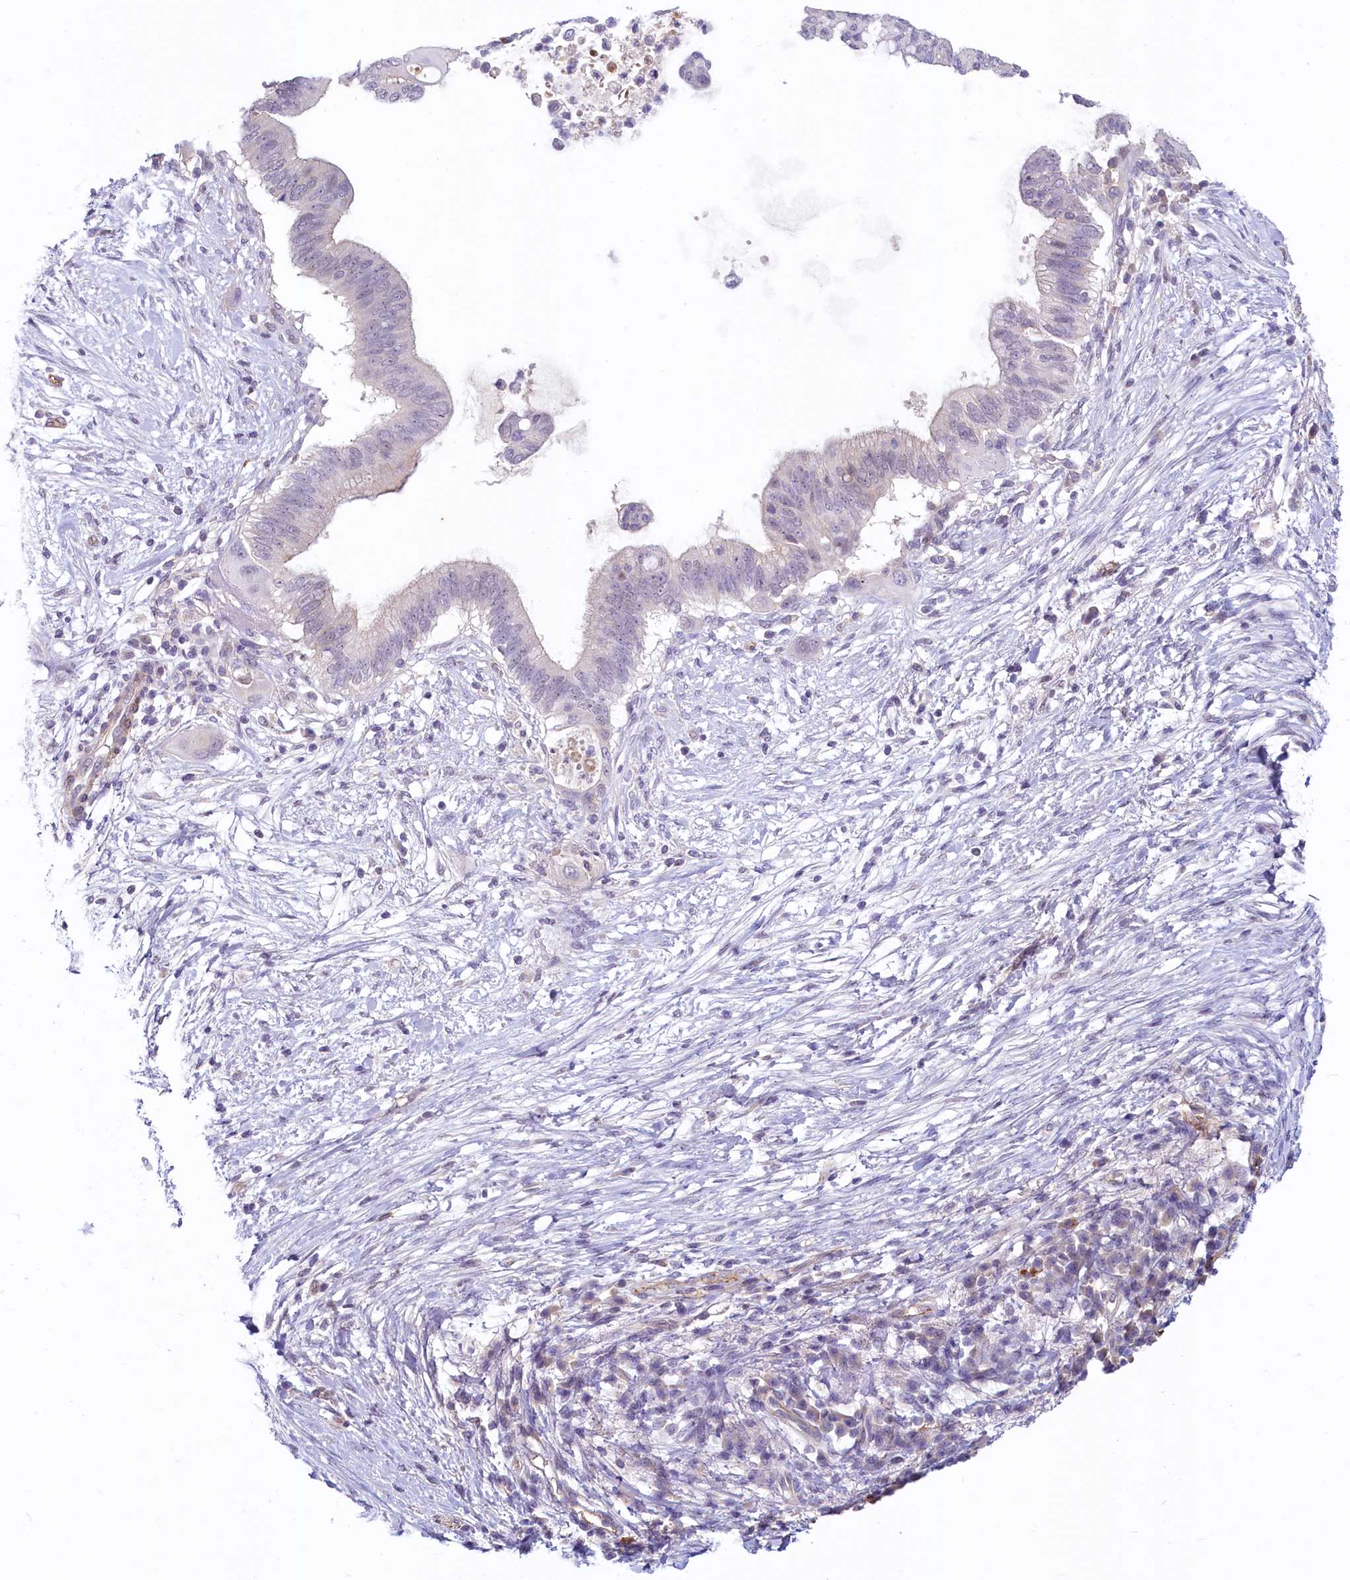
{"staining": {"intensity": "negative", "quantity": "none", "location": "none"}, "tissue": "pancreatic cancer", "cell_type": "Tumor cells", "image_type": "cancer", "snomed": [{"axis": "morphology", "description": "Adenocarcinoma, NOS"}, {"axis": "topography", "description": "Pancreas"}], "caption": "Immunohistochemical staining of pancreatic cancer (adenocarcinoma) shows no significant positivity in tumor cells. (Immunohistochemistry (ihc), brightfield microscopy, high magnification).", "gene": "PROCR", "patient": {"sex": "male", "age": 68}}